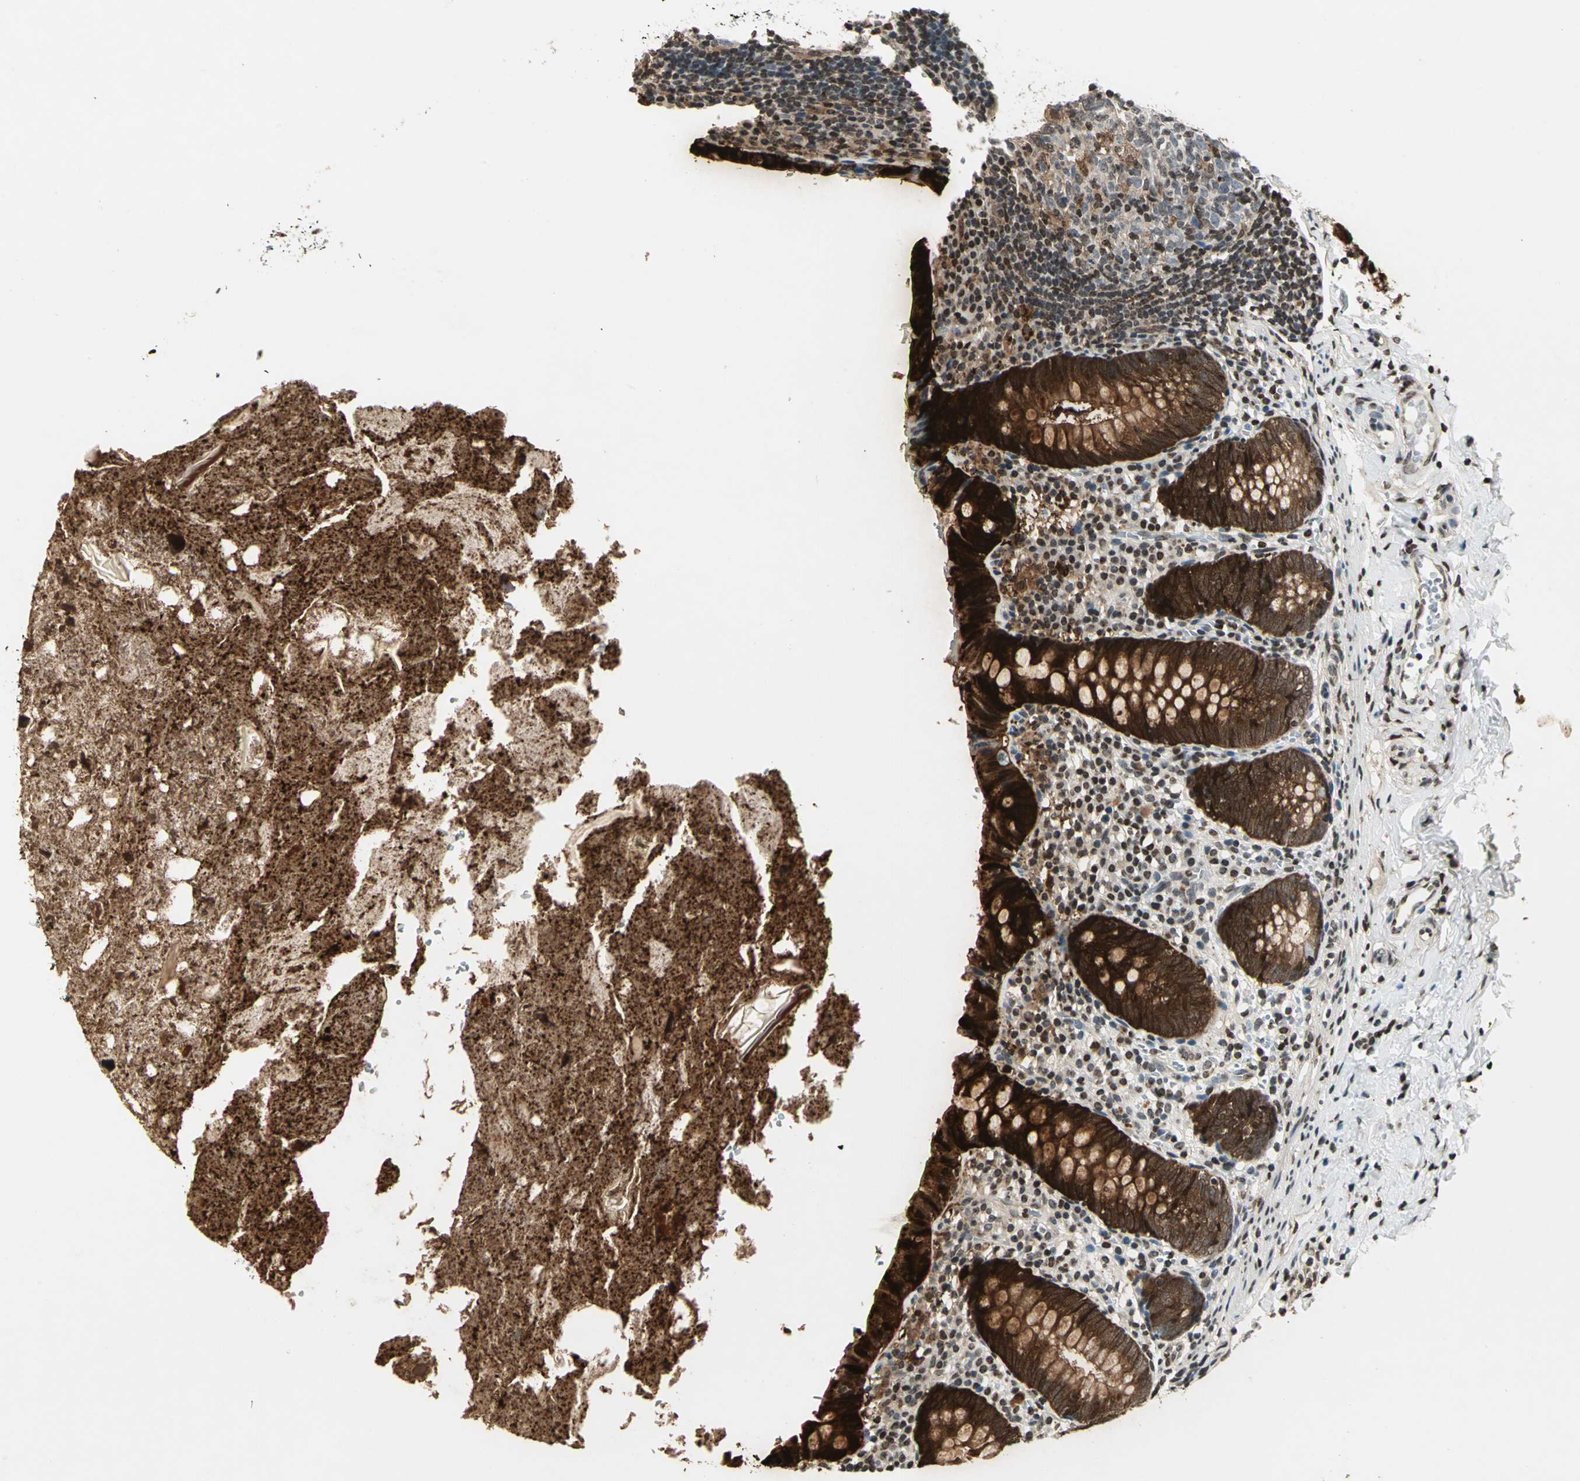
{"staining": {"intensity": "strong", "quantity": ">75%", "location": "cytoplasmic/membranous,nuclear"}, "tissue": "appendix", "cell_type": "Glandular cells", "image_type": "normal", "snomed": [{"axis": "morphology", "description": "Normal tissue, NOS"}, {"axis": "topography", "description": "Appendix"}], "caption": "Glandular cells reveal high levels of strong cytoplasmic/membranous,nuclear expression in about >75% of cells in unremarkable human appendix. The protein is shown in brown color, while the nuclei are stained blue.", "gene": "LGALS3", "patient": {"sex": "female", "age": 10}}